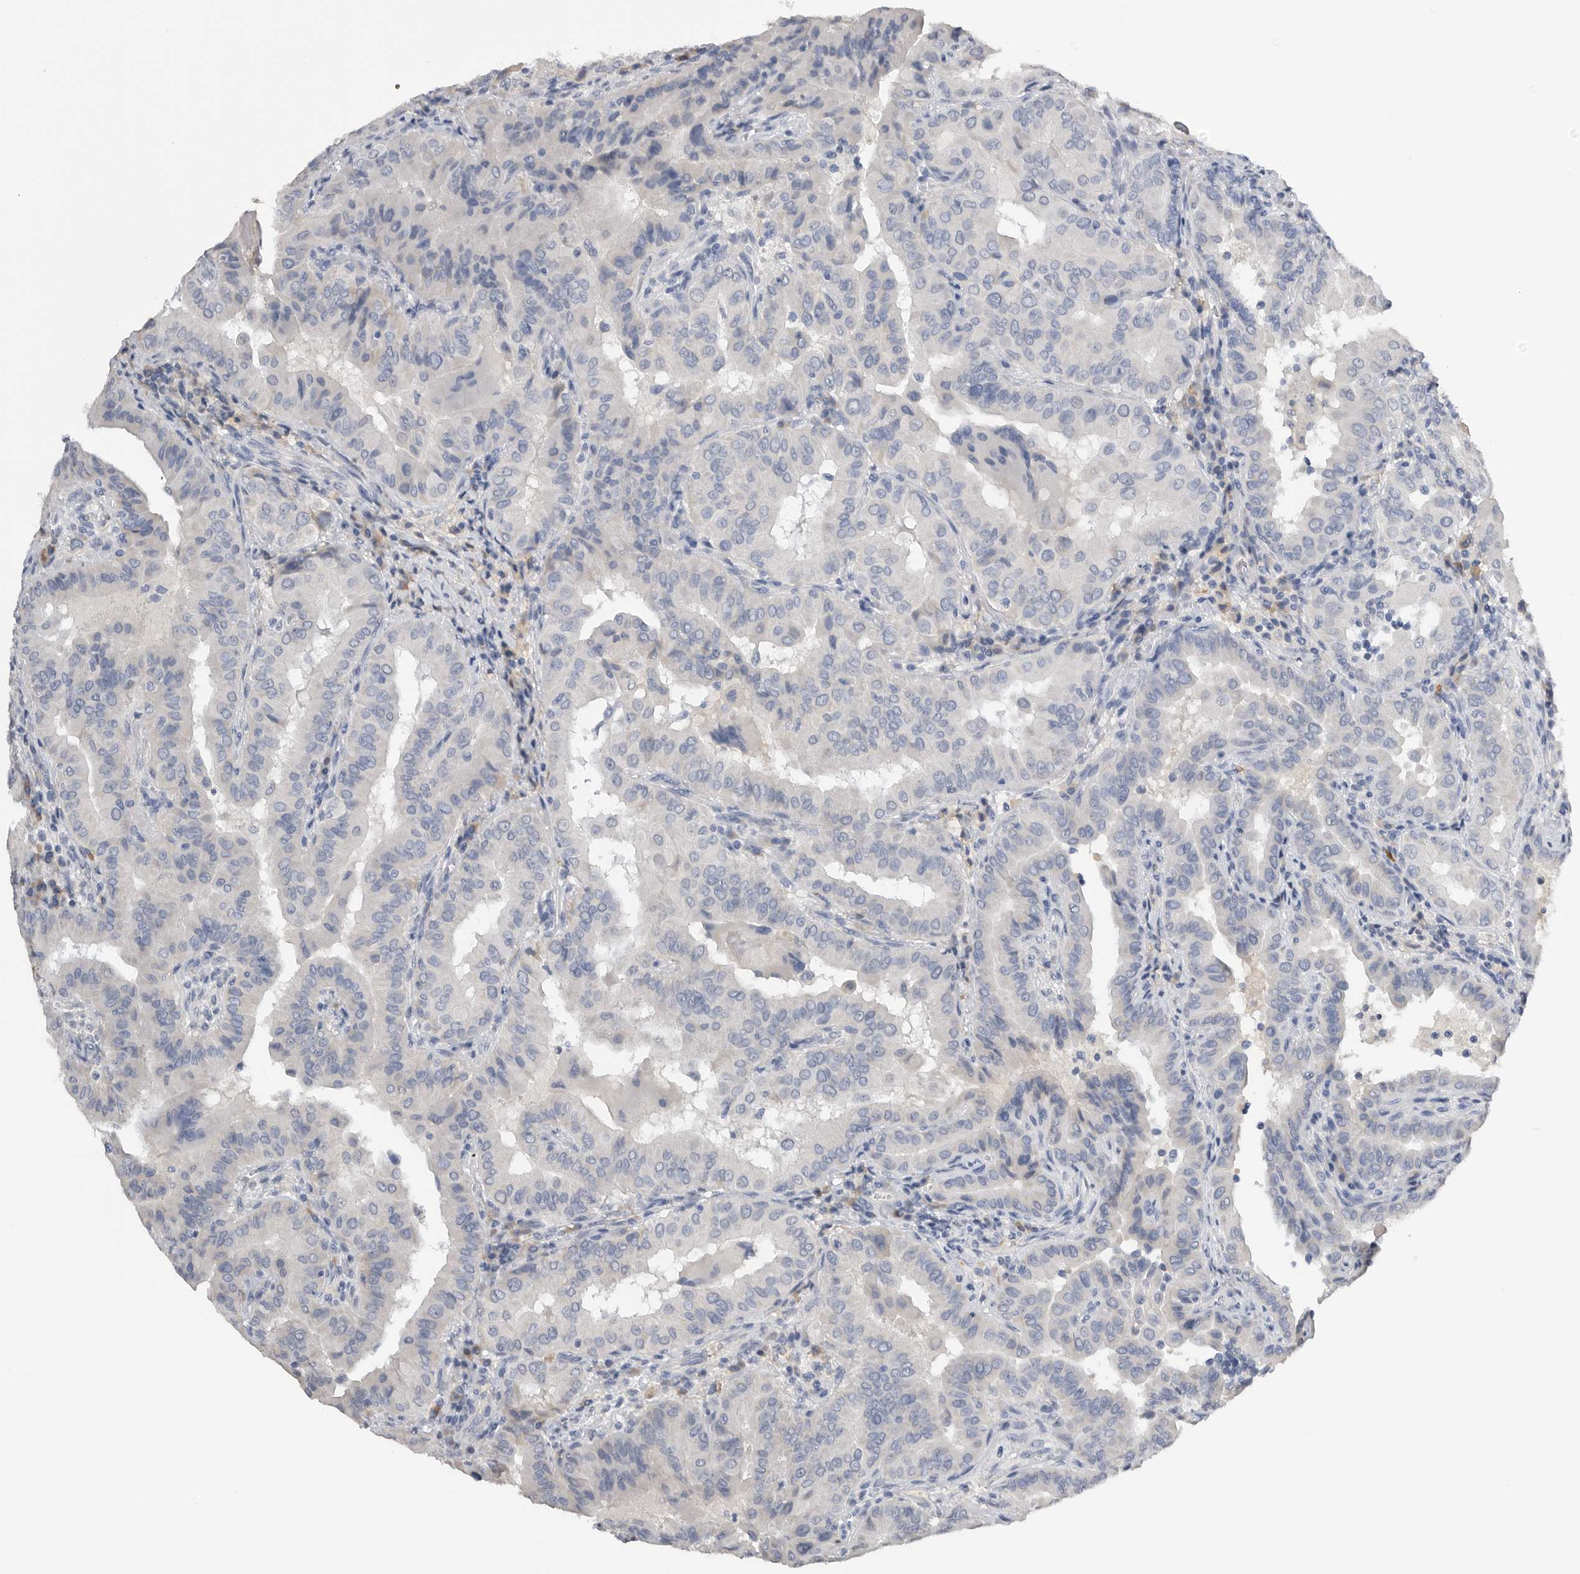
{"staining": {"intensity": "negative", "quantity": "none", "location": "none"}, "tissue": "thyroid cancer", "cell_type": "Tumor cells", "image_type": "cancer", "snomed": [{"axis": "morphology", "description": "Papillary adenocarcinoma, NOS"}, {"axis": "topography", "description": "Thyroid gland"}], "caption": "Micrograph shows no protein expression in tumor cells of thyroid cancer tissue. (Immunohistochemistry, brightfield microscopy, high magnification).", "gene": "FABP6", "patient": {"sex": "male", "age": 33}}